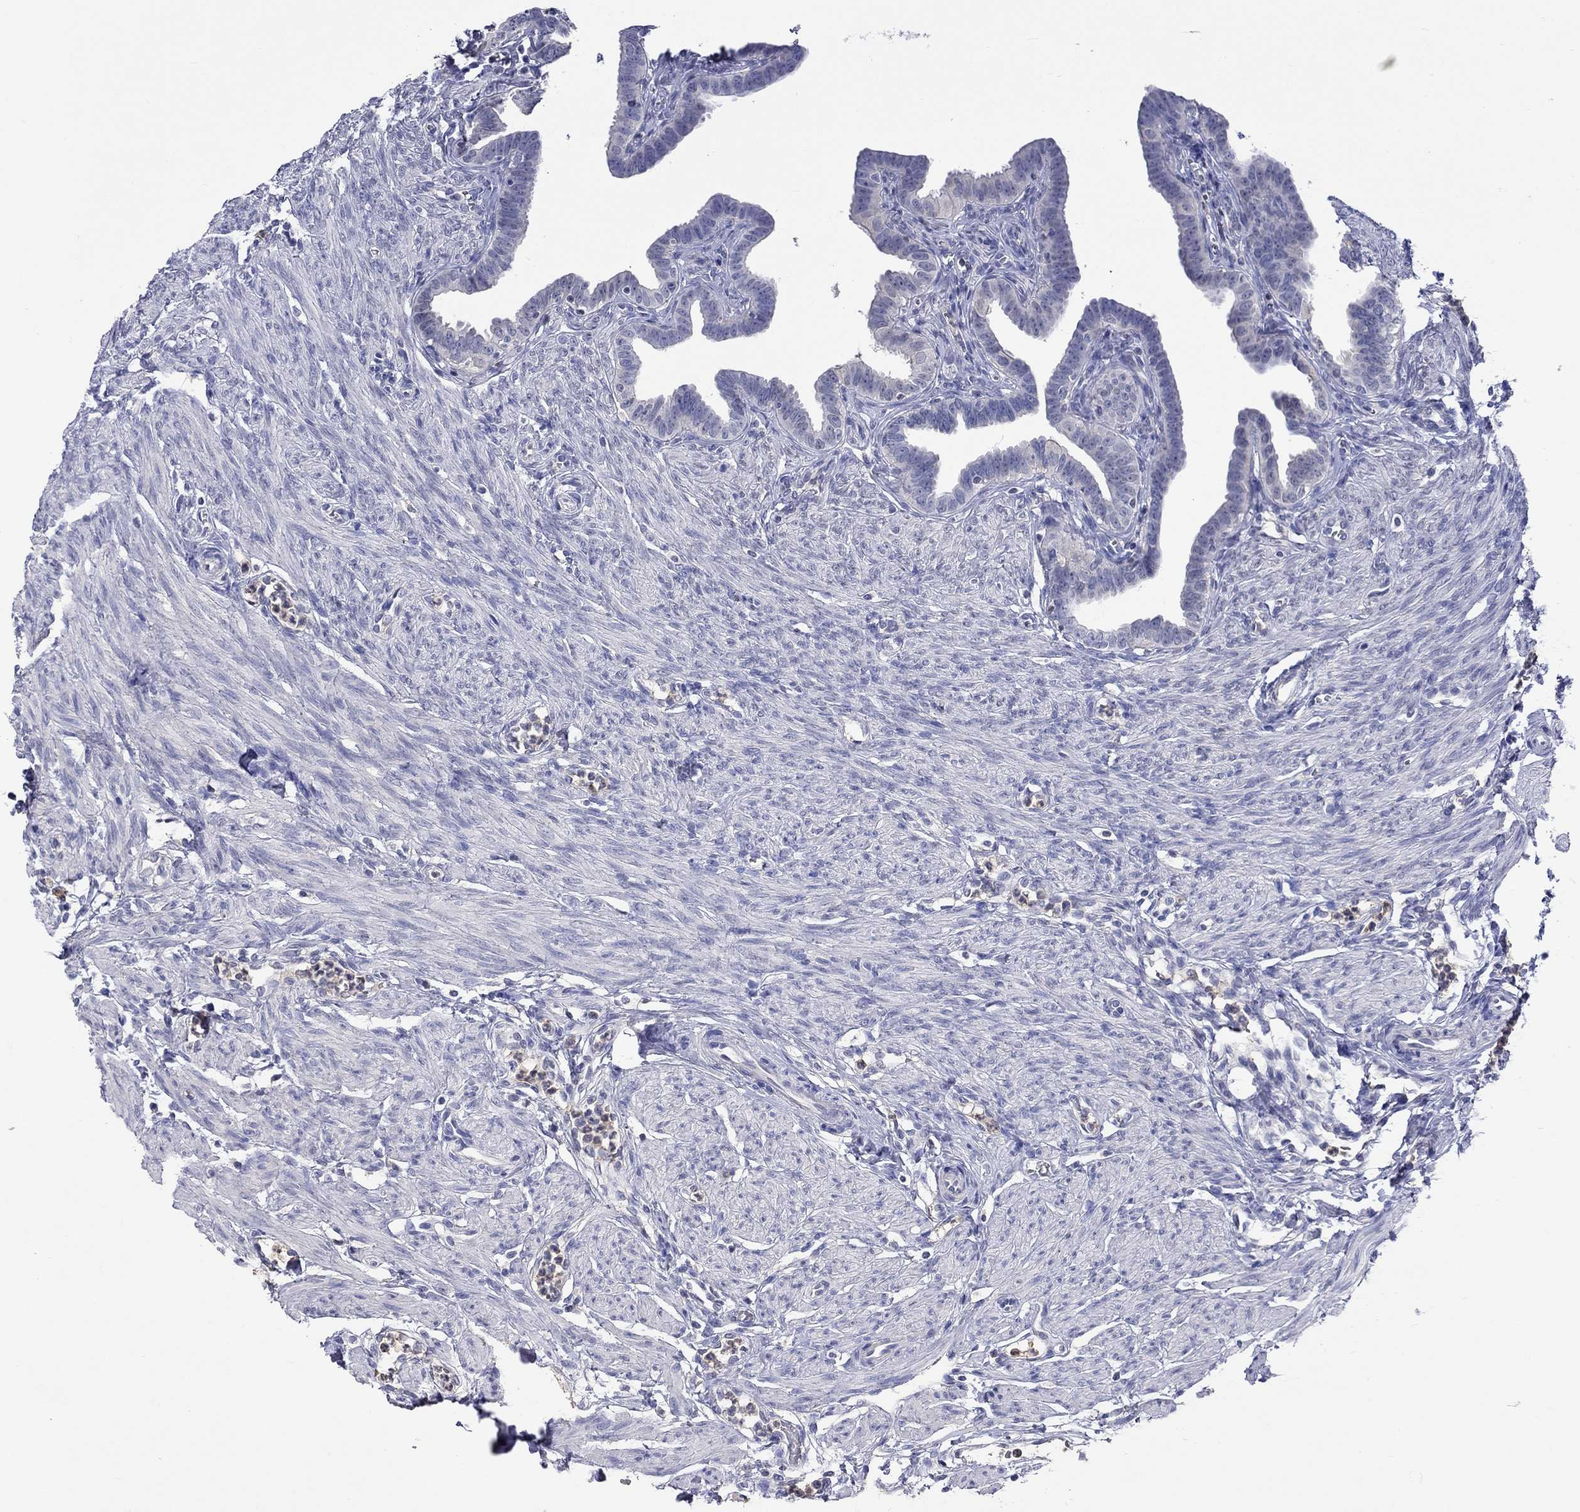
{"staining": {"intensity": "weak", "quantity": "<25%", "location": "cytoplasmic/membranous"}, "tissue": "fallopian tube", "cell_type": "Glandular cells", "image_type": "normal", "snomed": [{"axis": "morphology", "description": "Normal tissue, NOS"}, {"axis": "topography", "description": "Fallopian tube"}, {"axis": "topography", "description": "Ovary"}], "caption": "The IHC histopathology image has no significant positivity in glandular cells of fallopian tube.", "gene": "LRFN4", "patient": {"sex": "female", "age": 33}}